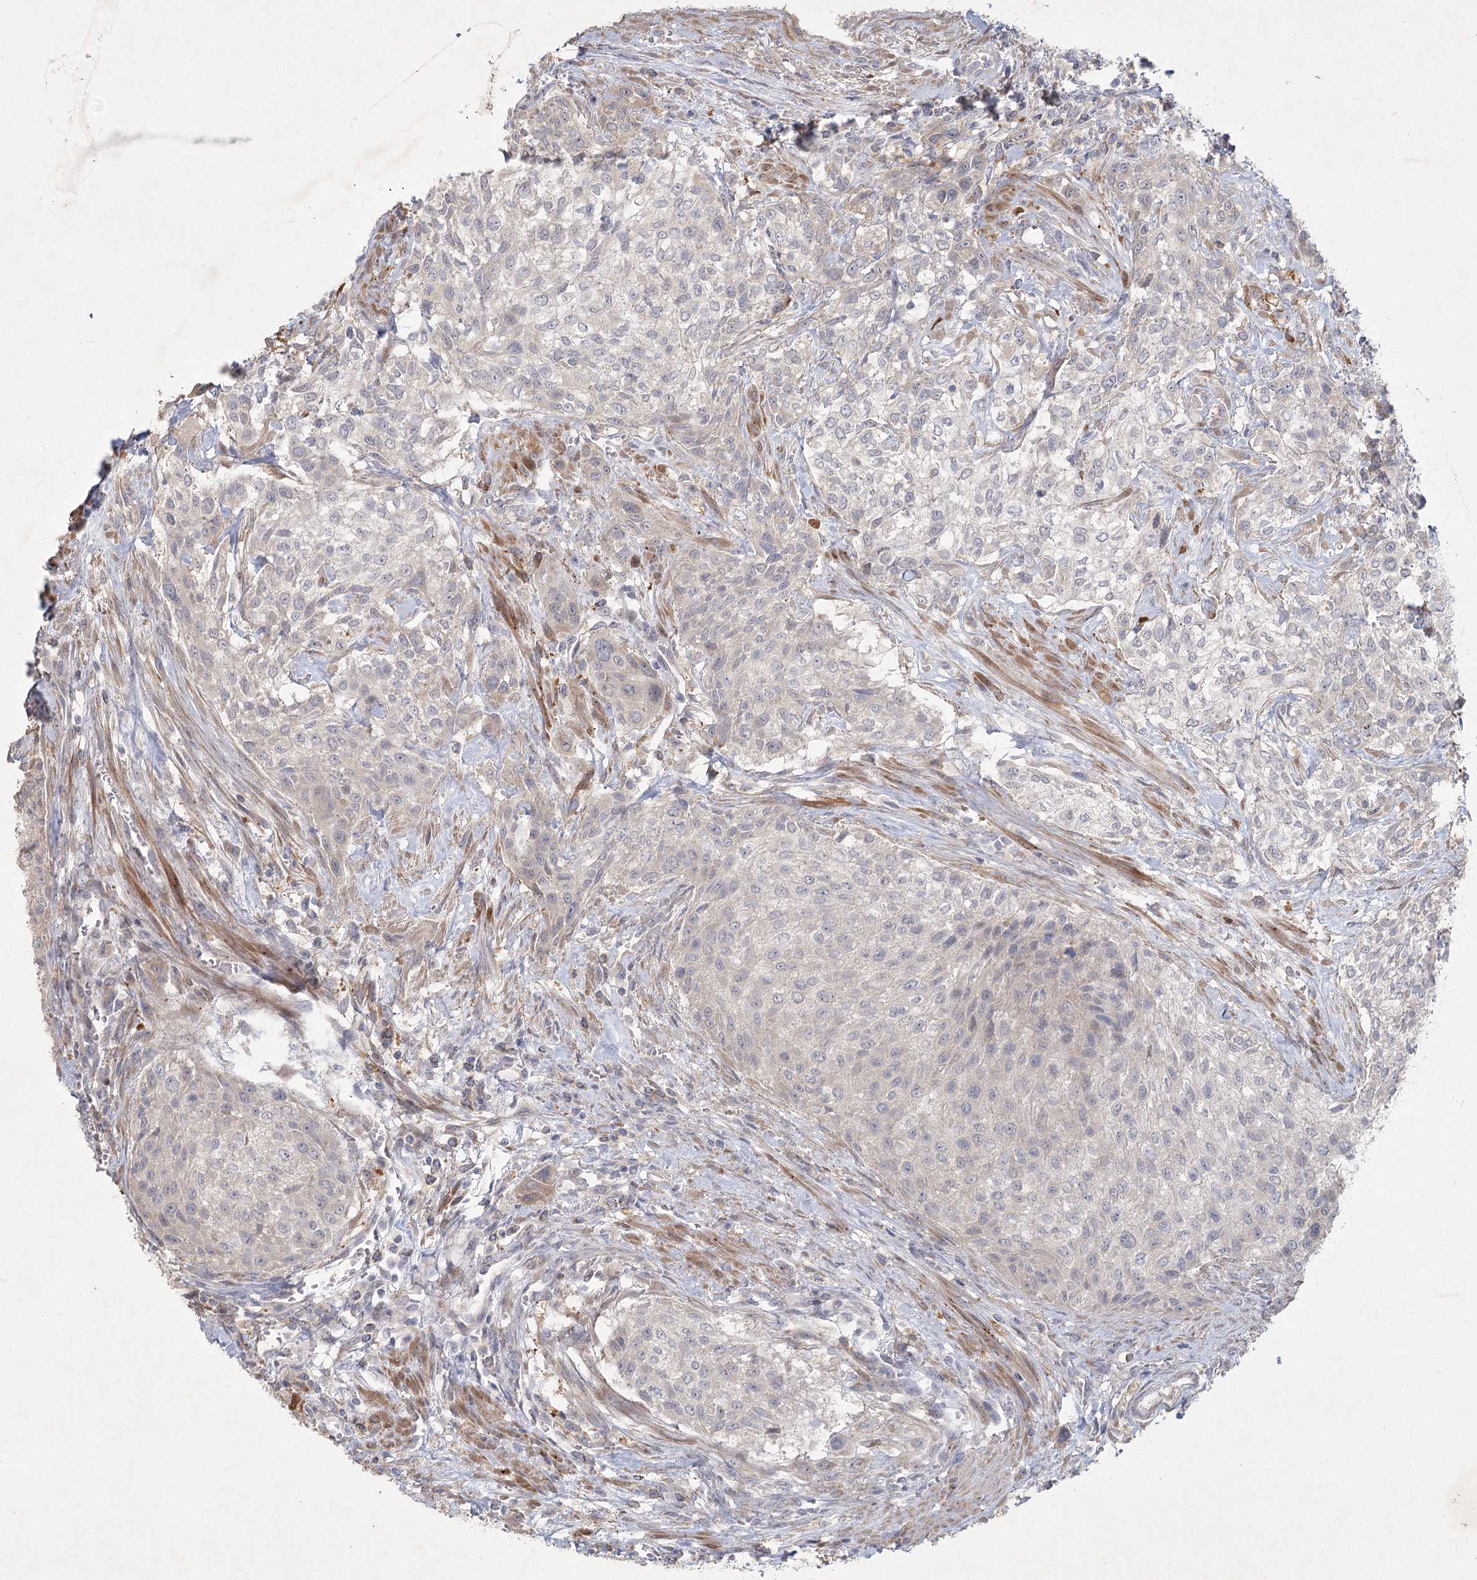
{"staining": {"intensity": "negative", "quantity": "none", "location": "none"}, "tissue": "urothelial cancer", "cell_type": "Tumor cells", "image_type": "cancer", "snomed": [{"axis": "morphology", "description": "Normal tissue, NOS"}, {"axis": "morphology", "description": "Urothelial carcinoma, NOS"}, {"axis": "topography", "description": "Urinary bladder"}, {"axis": "topography", "description": "Peripheral nerve tissue"}], "caption": "Human urothelial cancer stained for a protein using immunohistochemistry exhibits no expression in tumor cells.", "gene": "FAM110C", "patient": {"sex": "male", "age": 35}}